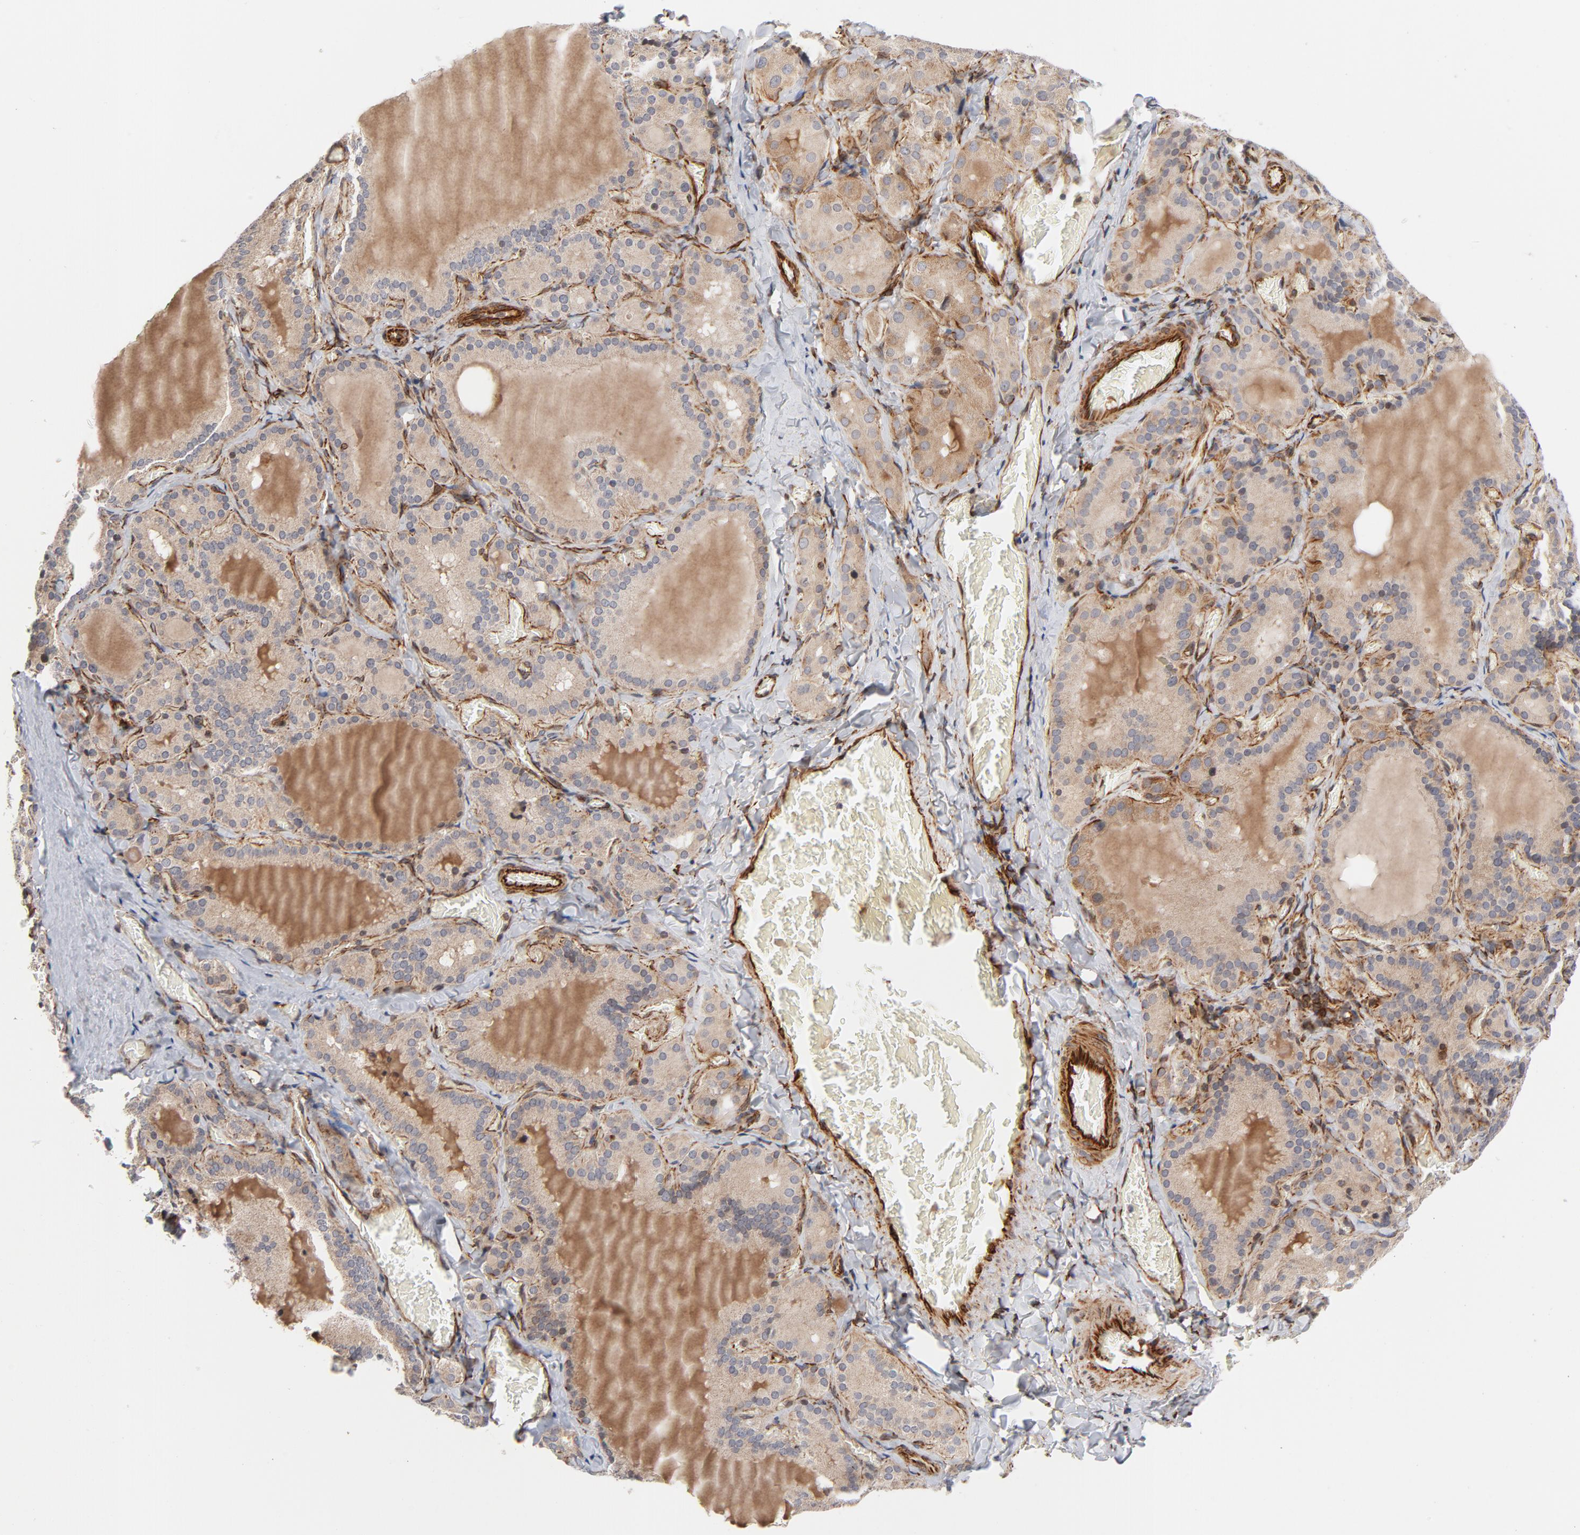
{"staining": {"intensity": "moderate", "quantity": ">75%", "location": "cytoplasmic/membranous"}, "tissue": "thyroid gland", "cell_type": "Glandular cells", "image_type": "normal", "snomed": [{"axis": "morphology", "description": "Normal tissue, NOS"}, {"axis": "topography", "description": "Thyroid gland"}], "caption": "The photomicrograph demonstrates a brown stain indicating the presence of a protein in the cytoplasmic/membranous of glandular cells in thyroid gland.", "gene": "DNAAF2", "patient": {"sex": "female", "age": 33}}